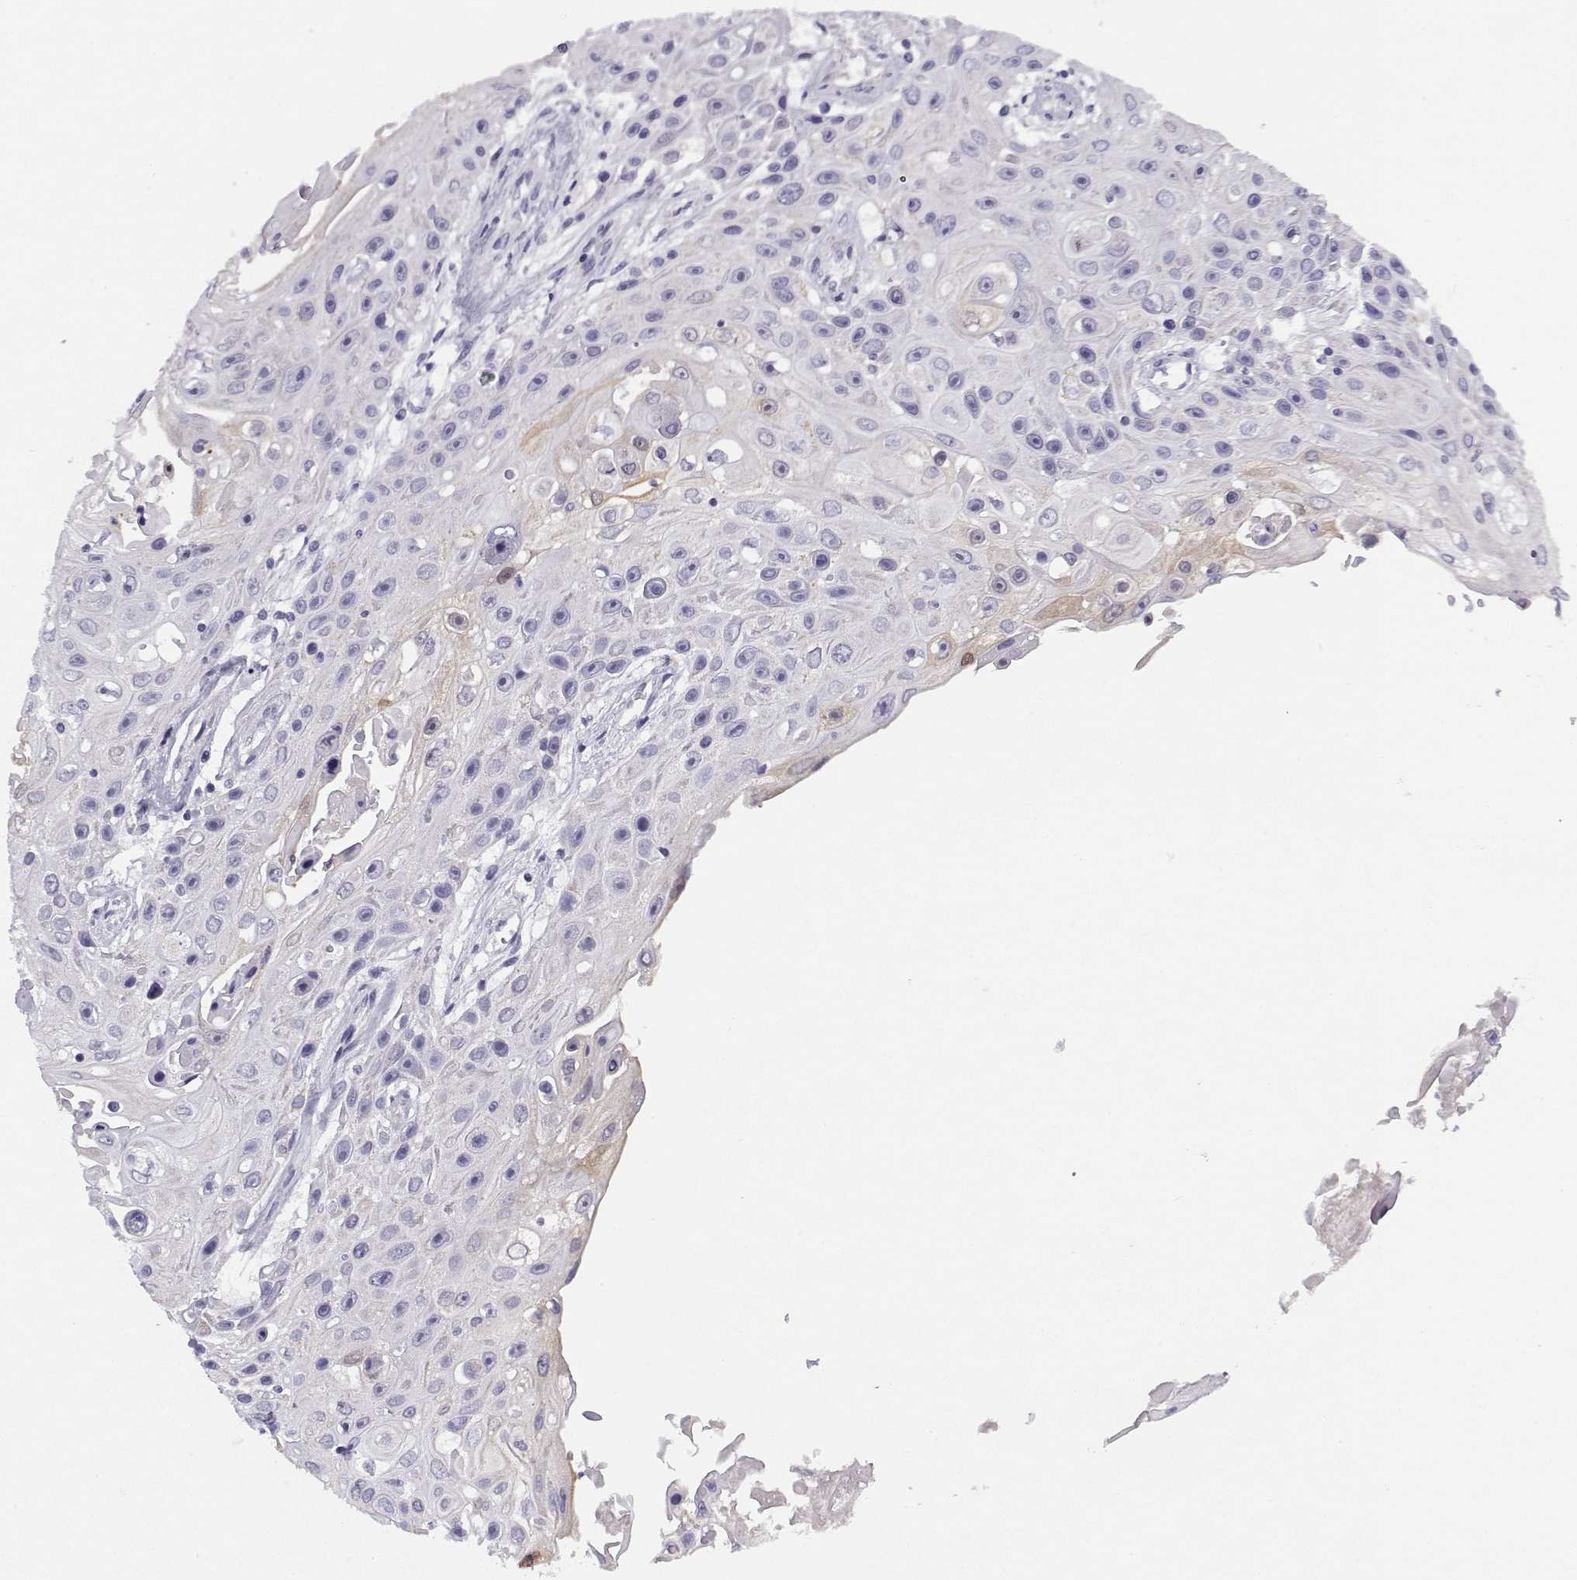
{"staining": {"intensity": "negative", "quantity": "none", "location": "none"}, "tissue": "skin cancer", "cell_type": "Tumor cells", "image_type": "cancer", "snomed": [{"axis": "morphology", "description": "Squamous cell carcinoma, NOS"}, {"axis": "topography", "description": "Skin"}], "caption": "Immunohistochemistry (IHC) of human skin cancer demonstrates no staining in tumor cells. (IHC, brightfield microscopy, high magnification).", "gene": "CREB3L3", "patient": {"sex": "male", "age": 82}}